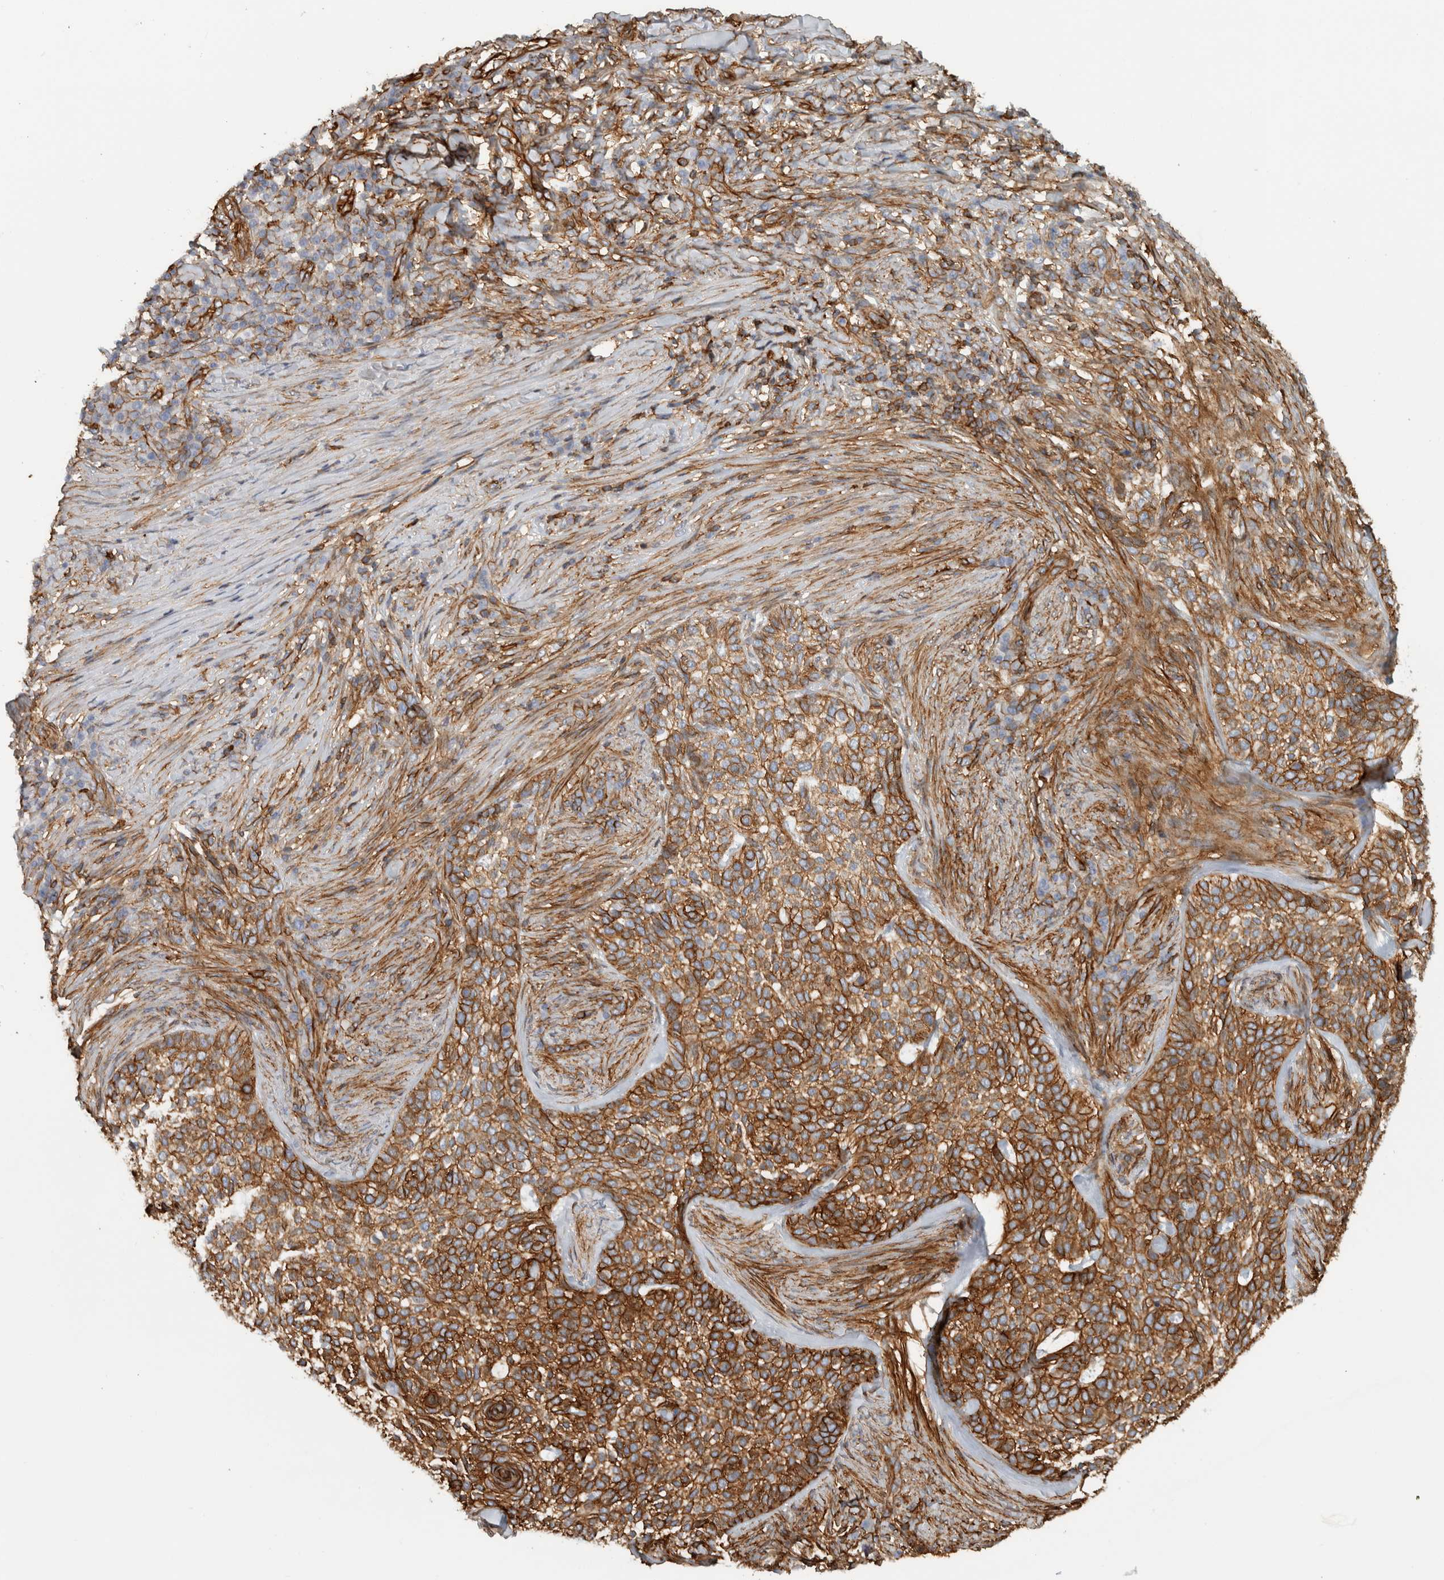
{"staining": {"intensity": "strong", "quantity": ">75%", "location": "cytoplasmic/membranous"}, "tissue": "skin cancer", "cell_type": "Tumor cells", "image_type": "cancer", "snomed": [{"axis": "morphology", "description": "Basal cell carcinoma"}, {"axis": "topography", "description": "Skin"}], "caption": "A high-resolution photomicrograph shows immunohistochemistry (IHC) staining of skin cancer, which shows strong cytoplasmic/membranous staining in about >75% of tumor cells. (brown staining indicates protein expression, while blue staining denotes nuclei).", "gene": "AHNAK", "patient": {"sex": "female", "age": 64}}